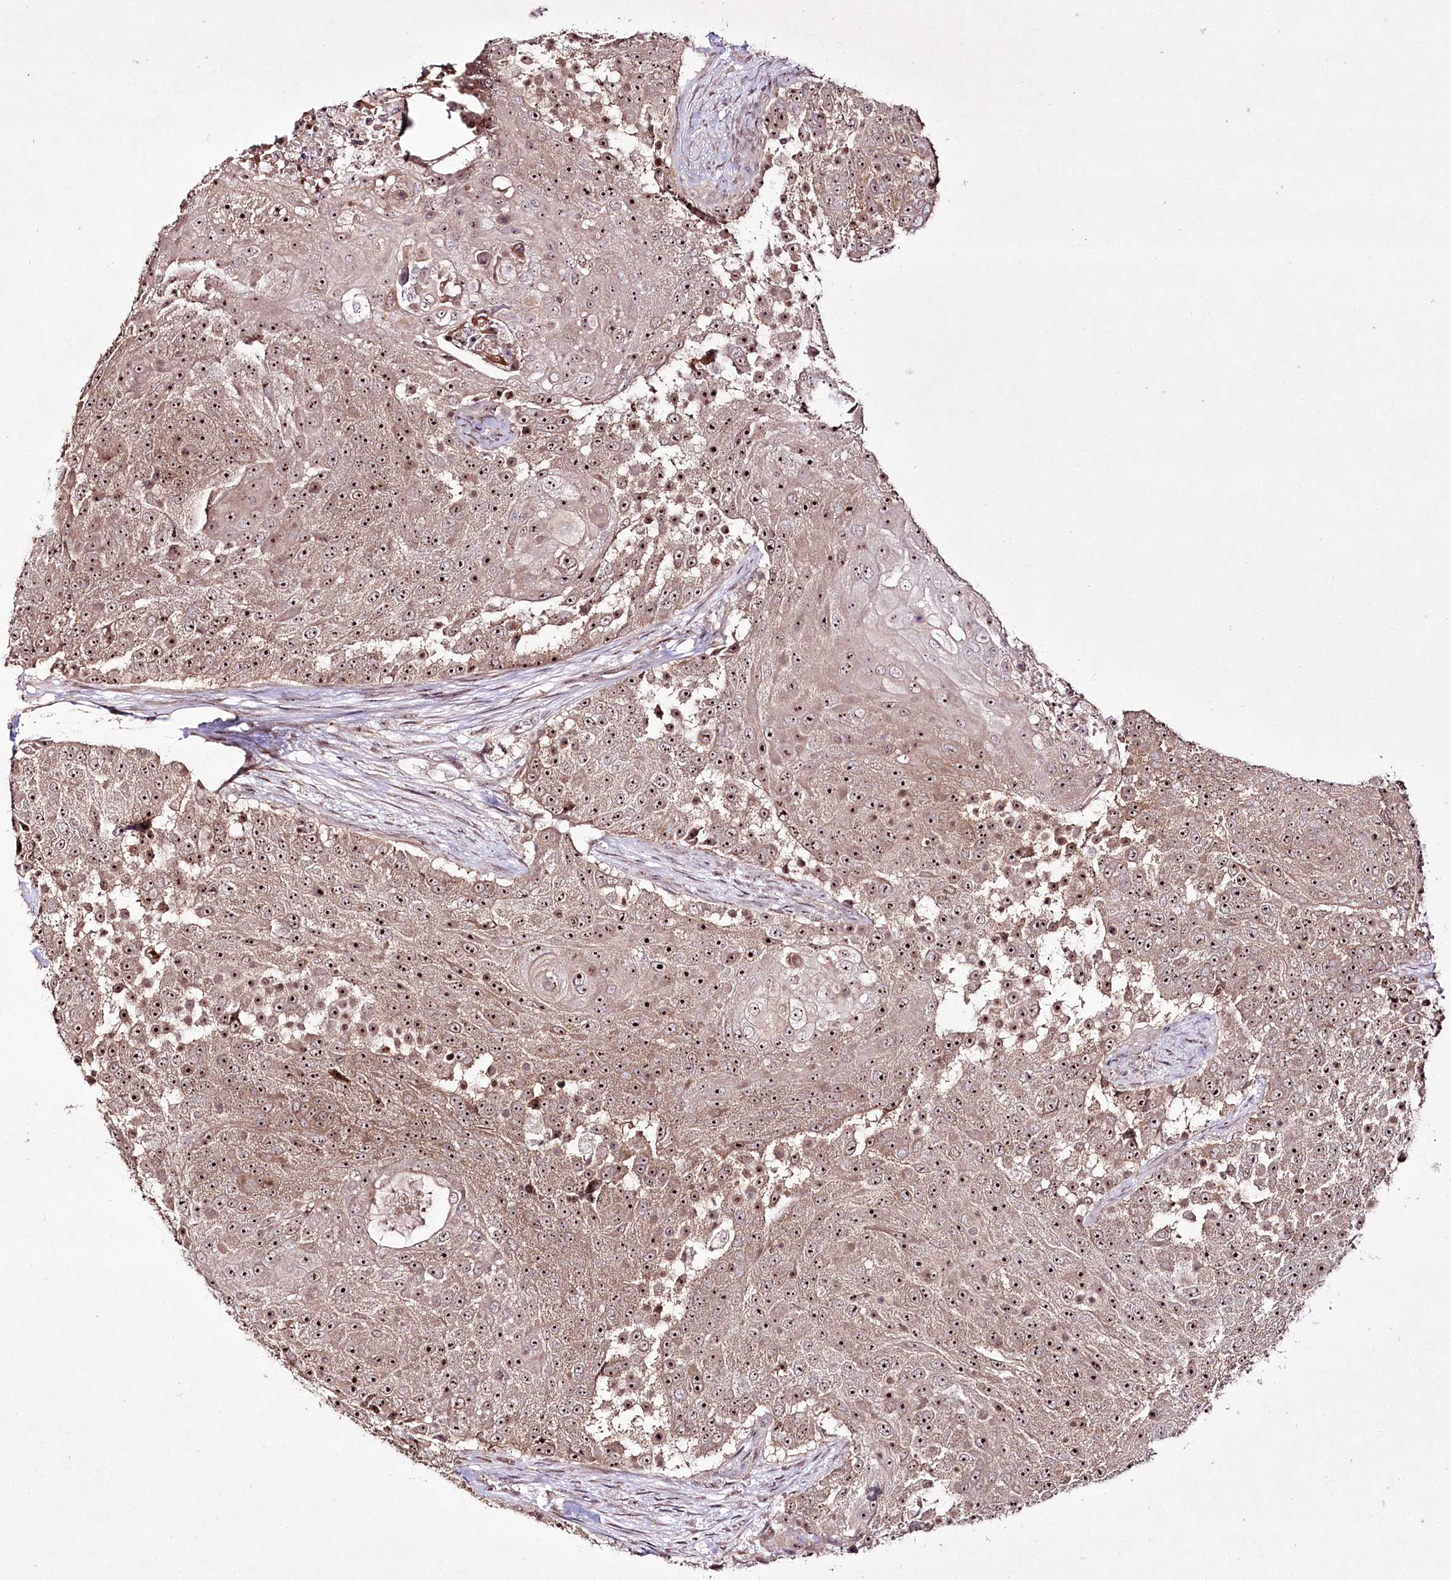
{"staining": {"intensity": "moderate", "quantity": ">75%", "location": "nuclear"}, "tissue": "urothelial cancer", "cell_type": "Tumor cells", "image_type": "cancer", "snomed": [{"axis": "morphology", "description": "Urothelial carcinoma, High grade"}, {"axis": "topography", "description": "Urinary bladder"}], "caption": "Immunohistochemical staining of urothelial carcinoma (high-grade) exhibits medium levels of moderate nuclear expression in about >75% of tumor cells.", "gene": "CCDC59", "patient": {"sex": "female", "age": 63}}